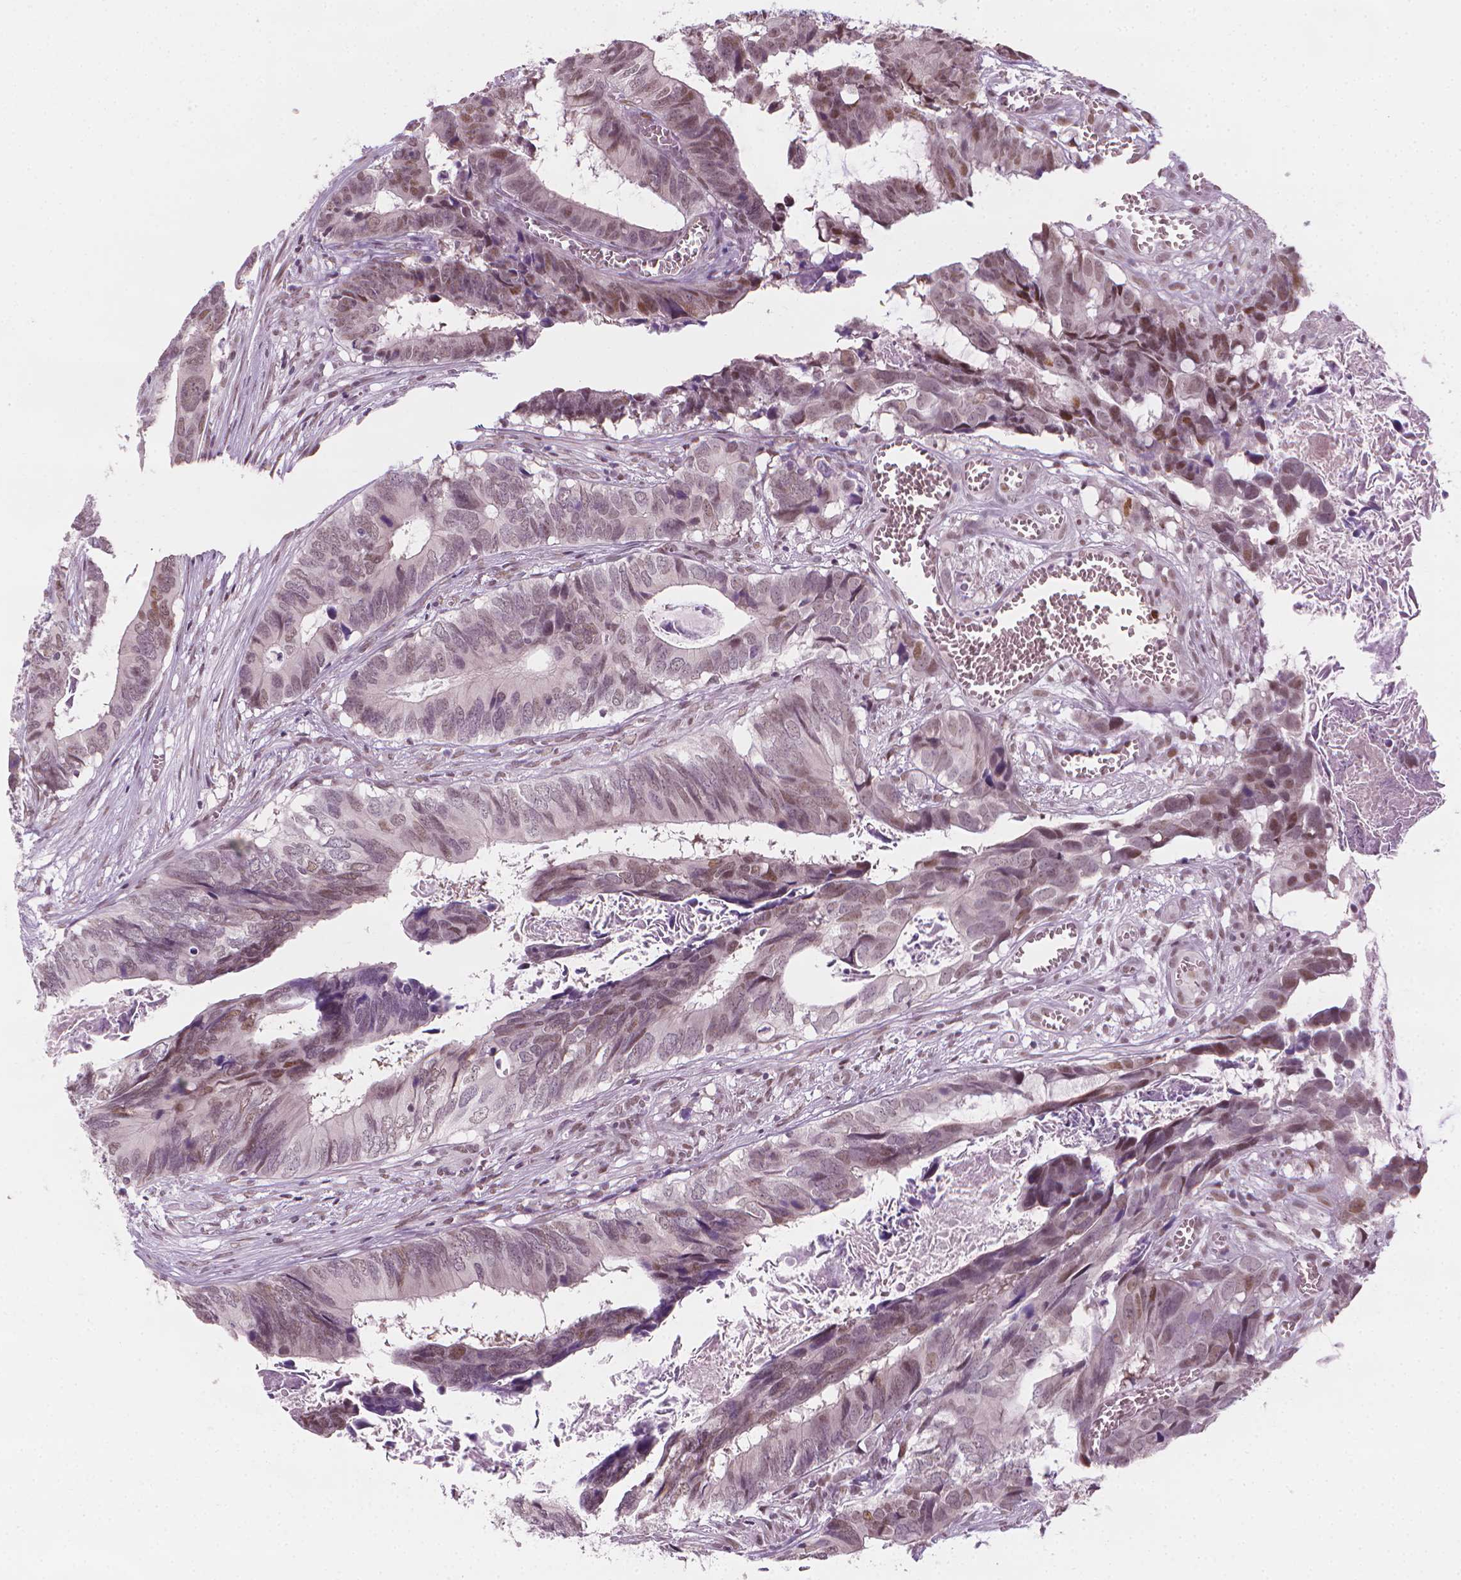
{"staining": {"intensity": "weak", "quantity": "25%-75%", "location": "nuclear"}, "tissue": "colorectal cancer", "cell_type": "Tumor cells", "image_type": "cancer", "snomed": [{"axis": "morphology", "description": "Adenocarcinoma, NOS"}, {"axis": "topography", "description": "Colon"}], "caption": "Weak nuclear staining for a protein is appreciated in approximately 25%-75% of tumor cells of adenocarcinoma (colorectal) using immunohistochemistry (IHC).", "gene": "CDKN1C", "patient": {"sex": "female", "age": 82}}